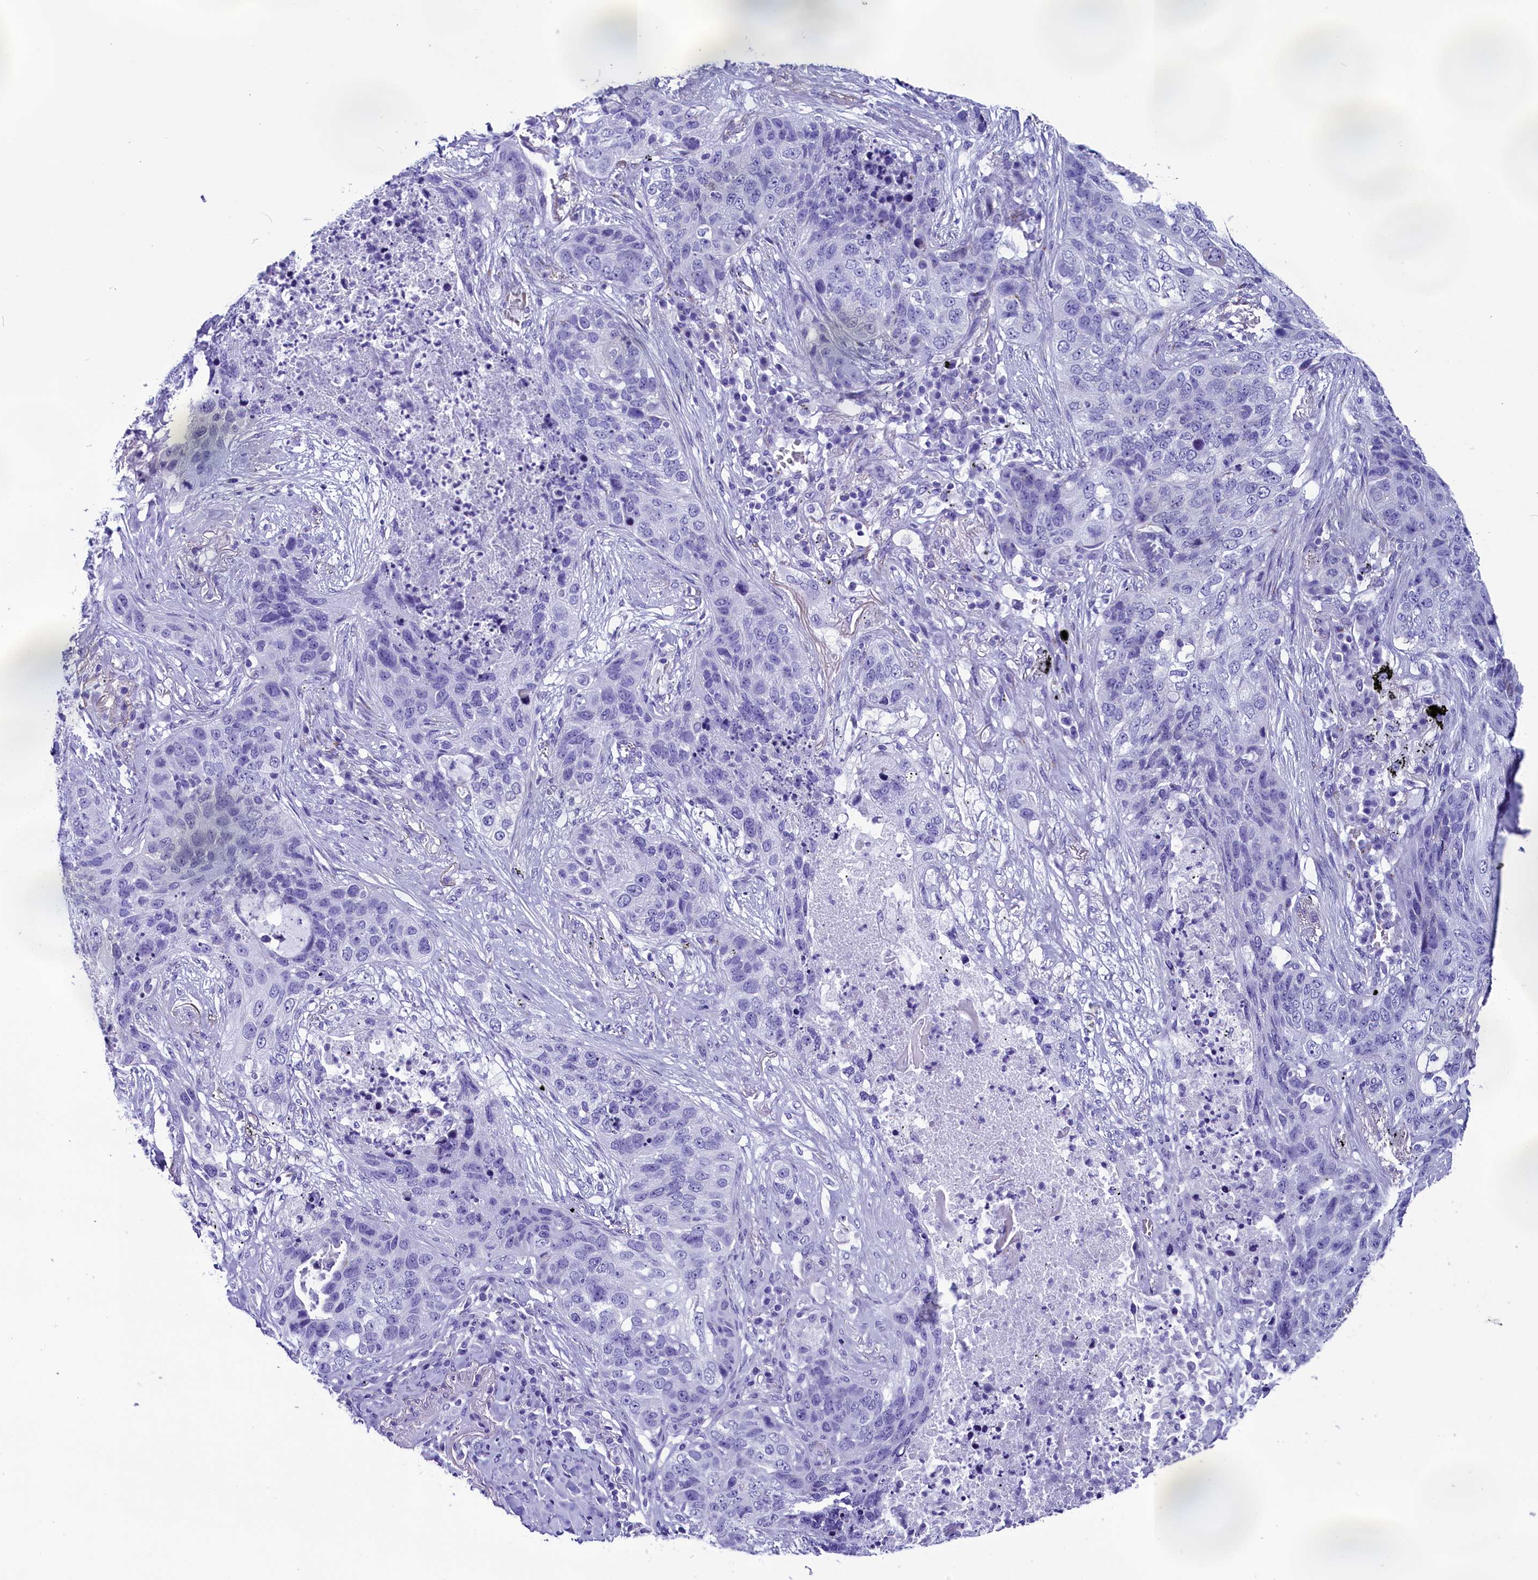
{"staining": {"intensity": "negative", "quantity": "none", "location": "none"}, "tissue": "lung cancer", "cell_type": "Tumor cells", "image_type": "cancer", "snomed": [{"axis": "morphology", "description": "Squamous cell carcinoma, NOS"}, {"axis": "topography", "description": "Lung"}], "caption": "Lung cancer (squamous cell carcinoma) was stained to show a protein in brown. There is no significant expression in tumor cells.", "gene": "AP3B2", "patient": {"sex": "female", "age": 63}}